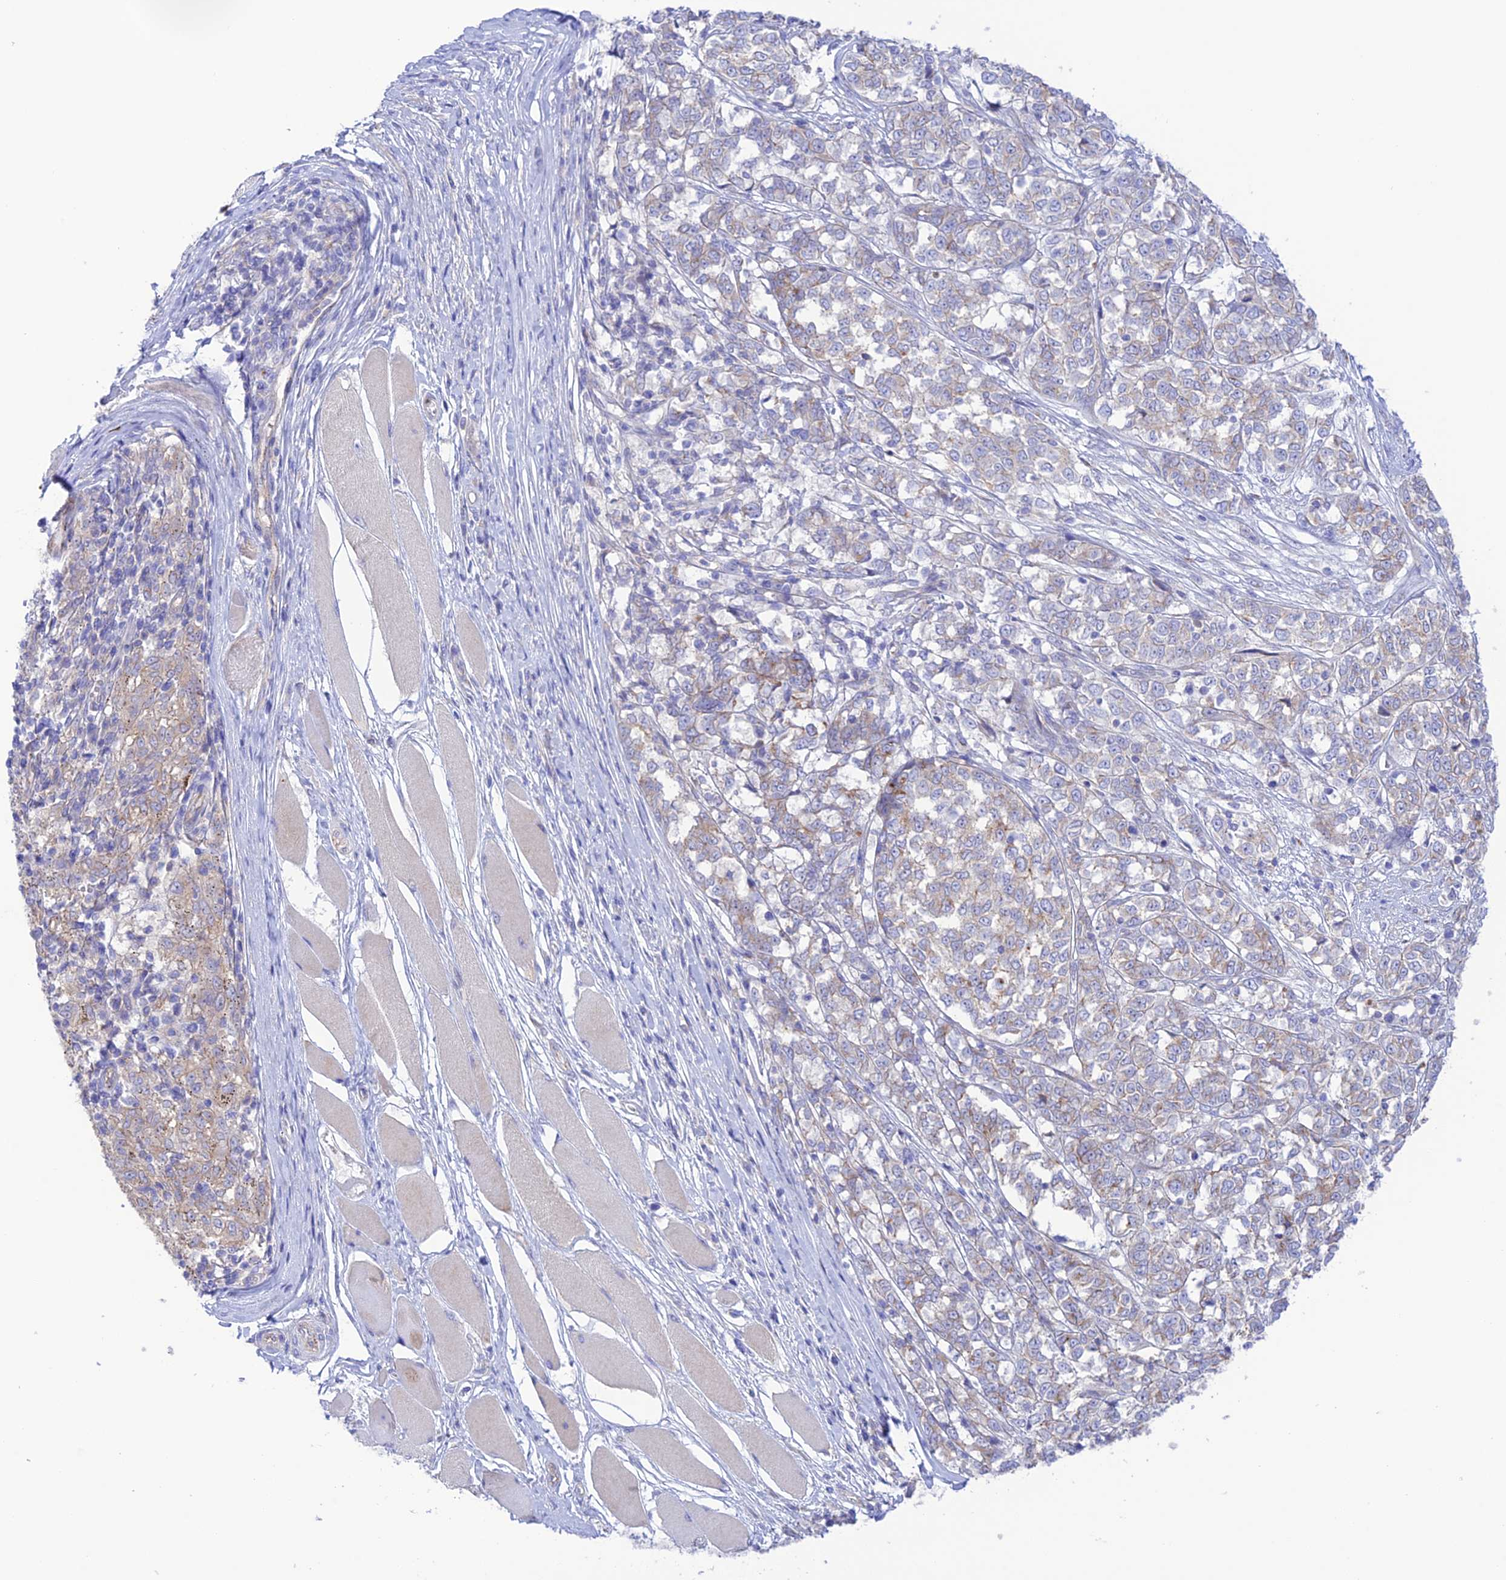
{"staining": {"intensity": "negative", "quantity": "none", "location": "none"}, "tissue": "melanoma", "cell_type": "Tumor cells", "image_type": "cancer", "snomed": [{"axis": "morphology", "description": "Malignant melanoma, NOS"}, {"axis": "topography", "description": "Skin"}], "caption": "Tumor cells show no significant protein expression in melanoma.", "gene": "CHSY3", "patient": {"sex": "female", "age": 72}}